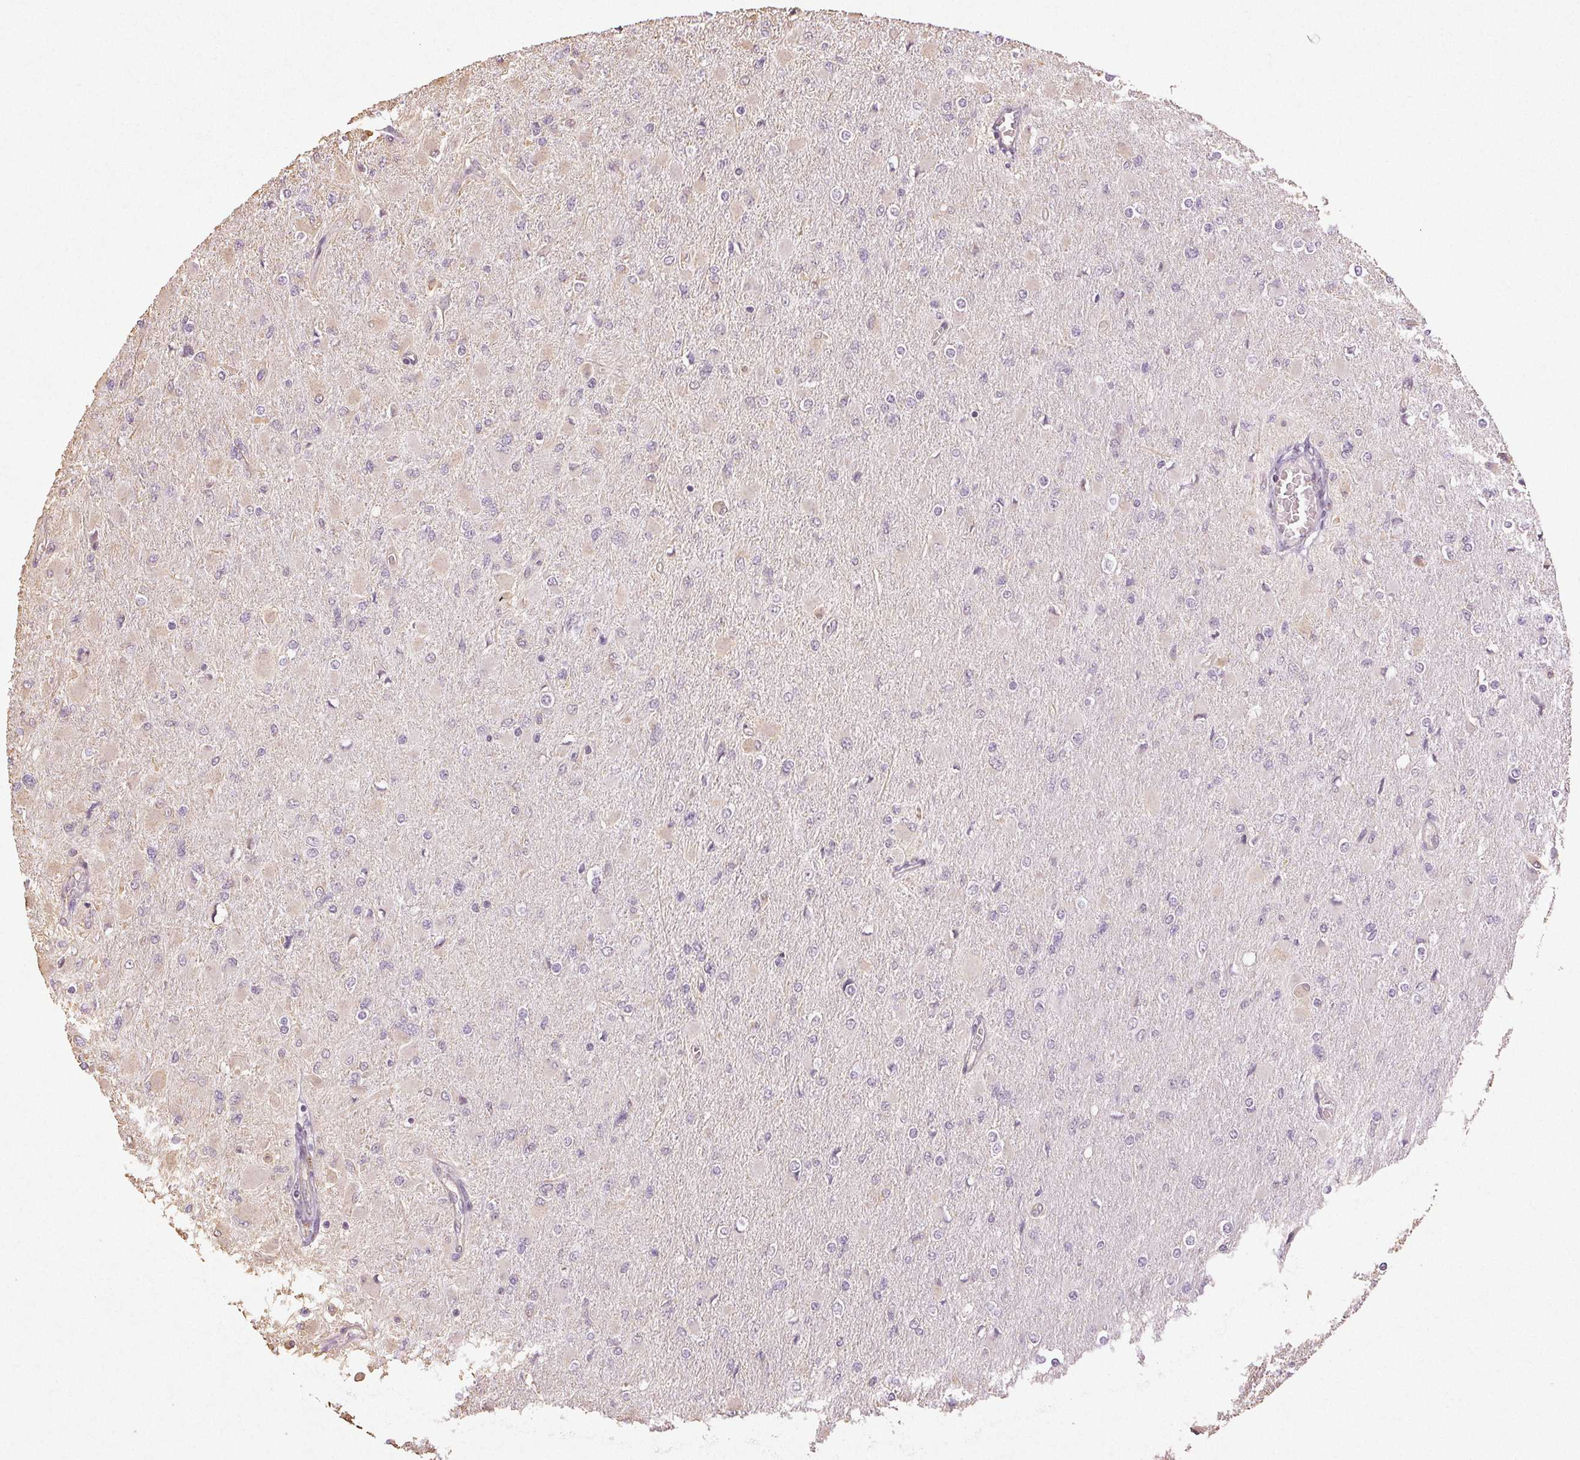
{"staining": {"intensity": "negative", "quantity": "none", "location": "none"}, "tissue": "glioma", "cell_type": "Tumor cells", "image_type": "cancer", "snomed": [{"axis": "morphology", "description": "Glioma, malignant, High grade"}, {"axis": "topography", "description": "Cerebral cortex"}], "caption": "A micrograph of human high-grade glioma (malignant) is negative for staining in tumor cells.", "gene": "COL7A1", "patient": {"sex": "female", "age": 36}}